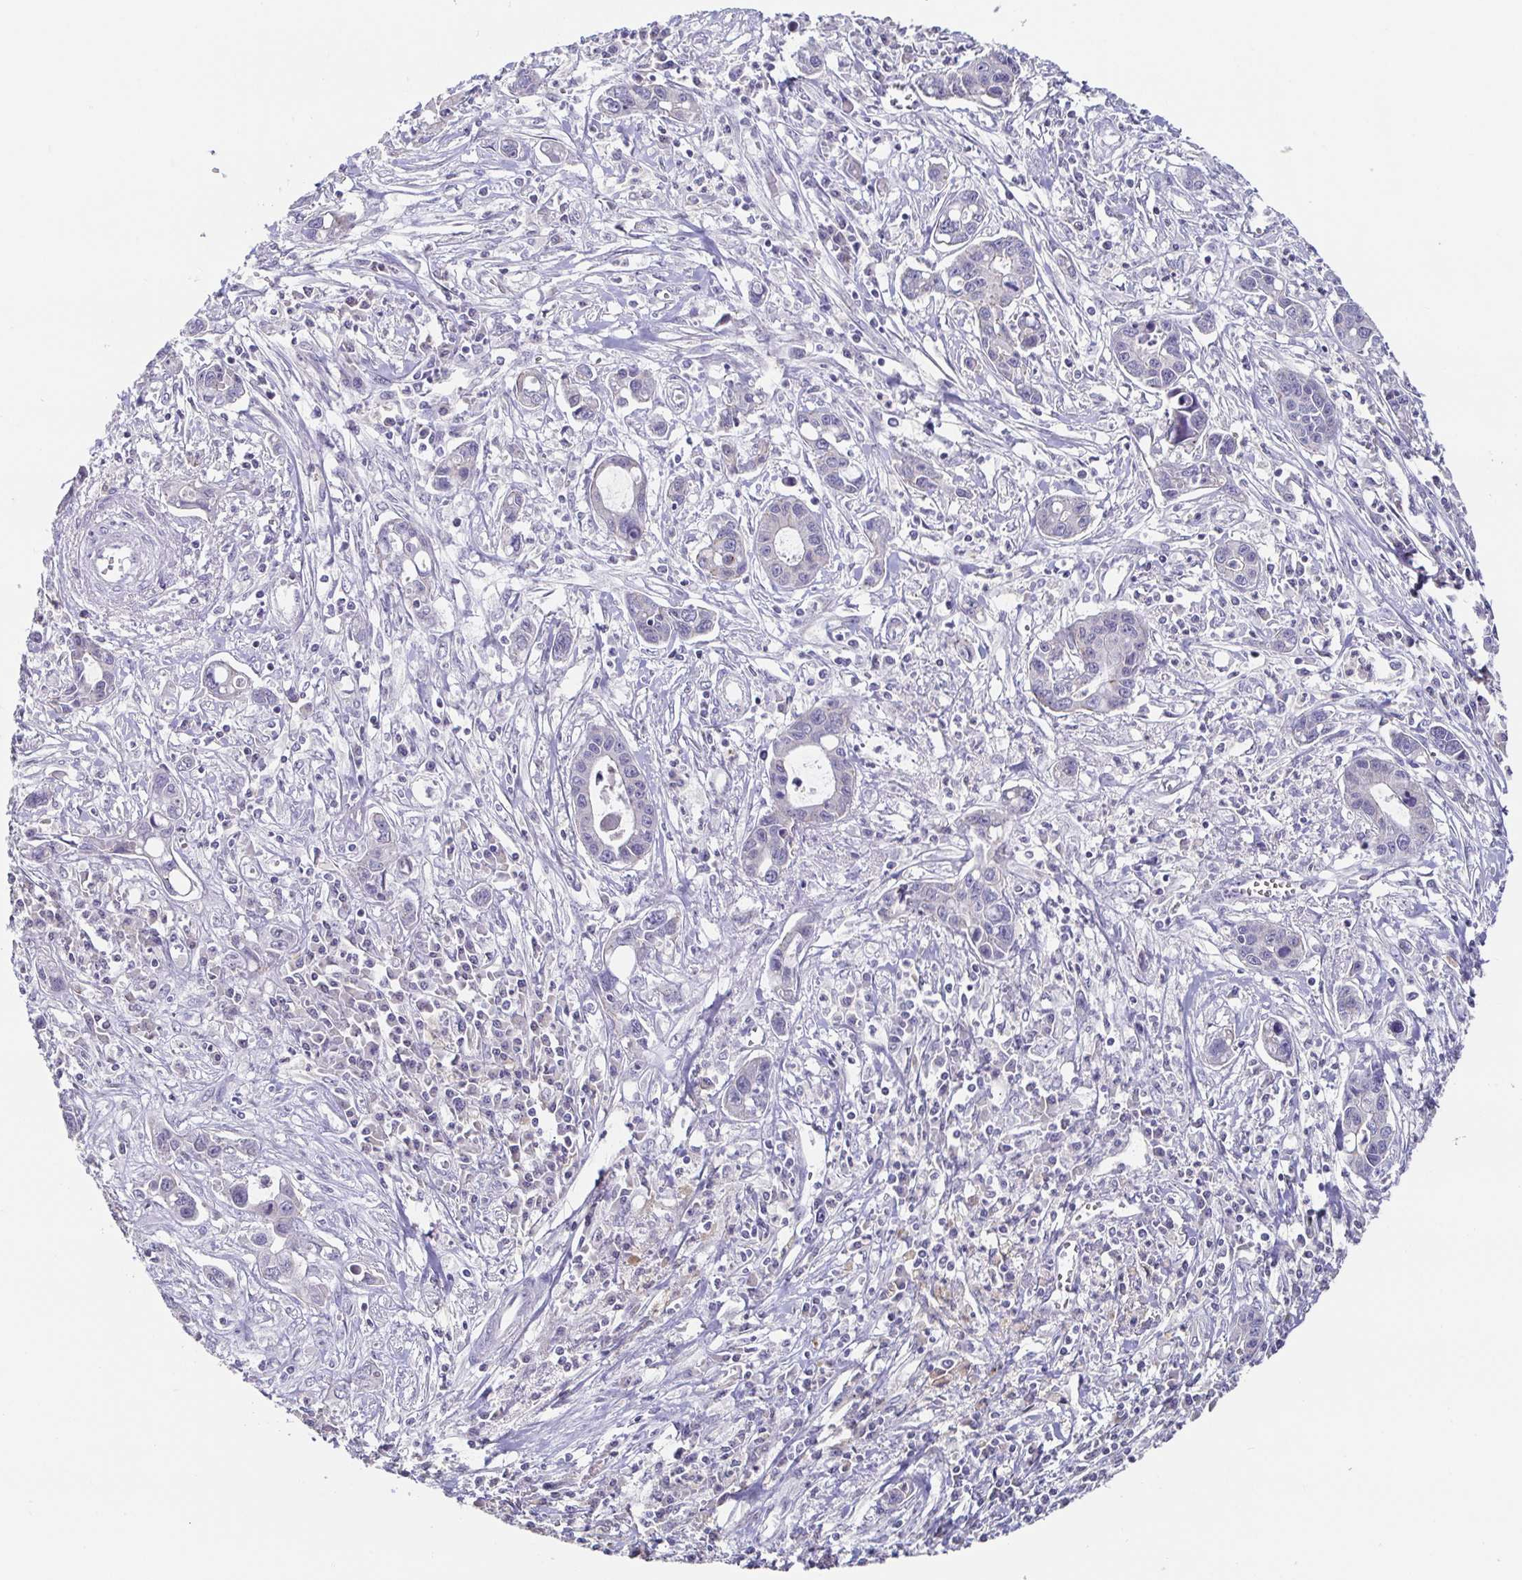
{"staining": {"intensity": "negative", "quantity": "none", "location": "none"}, "tissue": "liver cancer", "cell_type": "Tumor cells", "image_type": "cancer", "snomed": [{"axis": "morphology", "description": "Cholangiocarcinoma"}, {"axis": "topography", "description": "Liver"}], "caption": "IHC histopathology image of human liver cancer stained for a protein (brown), which displays no positivity in tumor cells.", "gene": "PIWIL3", "patient": {"sex": "male", "age": 58}}